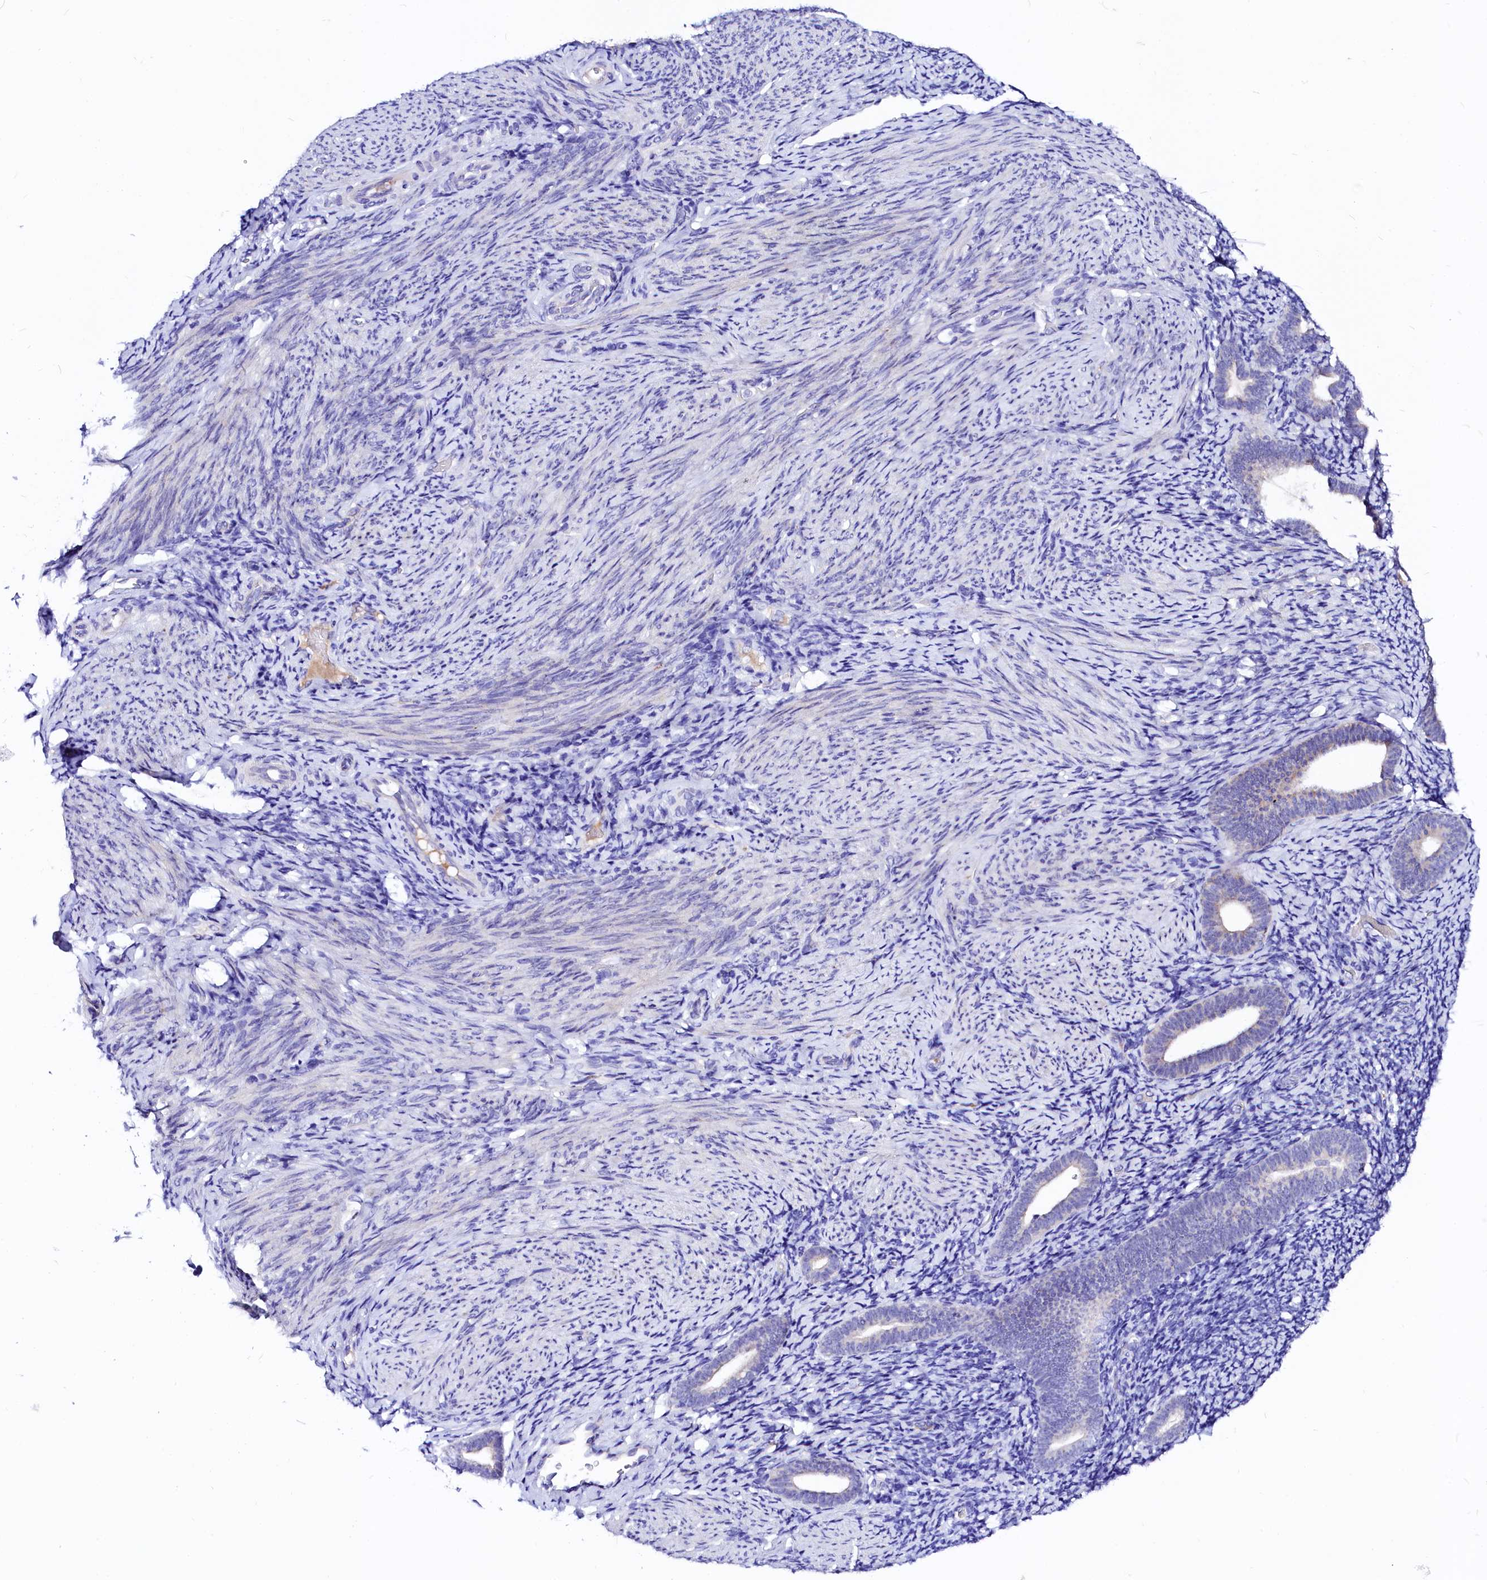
{"staining": {"intensity": "negative", "quantity": "none", "location": "none"}, "tissue": "endometrium", "cell_type": "Cells in endometrial stroma", "image_type": "normal", "snomed": [{"axis": "morphology", "description": "Normal tissue, NOS"}, {"axis": "topography", "description": "Endometrium"}], "caption": "Image shows no significant protein expression in cells in endometrial stroma of unremarkable endometrium.", "gene": "BTBD16", "patient": {"sex": "female", "age": 51}}